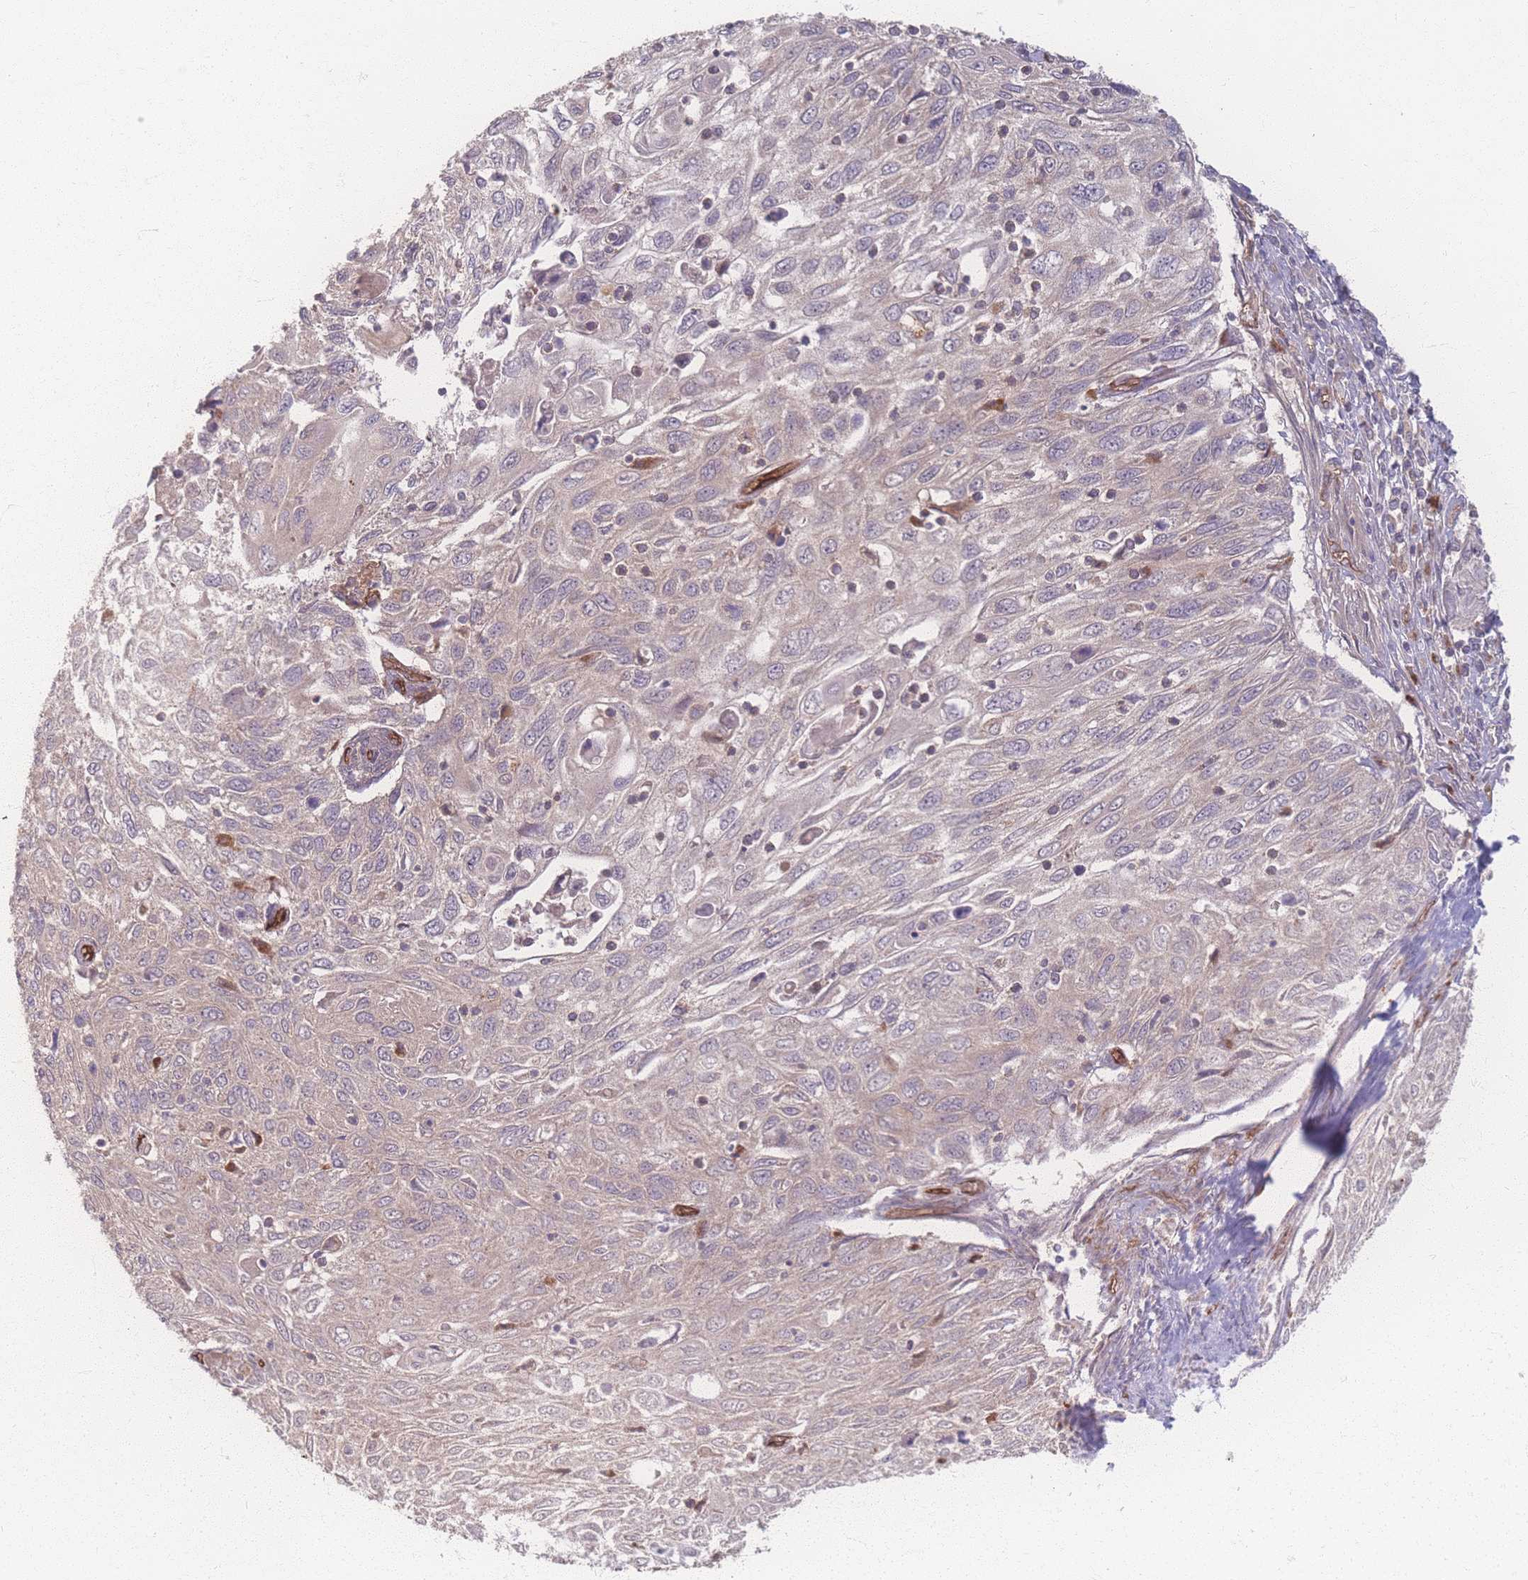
{"staining": {"intensity": "negative", "quantity": "none", "location": "none"}, "tissue": "cervical cancer", "cell_type": "Tumor cells", "image_type": "cancer", "snomed": [{"axis": "morphology", "description": "Squamous cell carcinoma, NOS"}, {"axis": "topography", "description": "Cervix"}], "caption": "Tumor cells show no significant protein positivity in cervical cancer (squamous cell carcinoma). (Brightfield microscopy of DAB (3,3'-diaminobenzidine) immunohistochemistry at high magnification).", "gene": "INSR", "patient": {"sex": "female", "age": 70}}